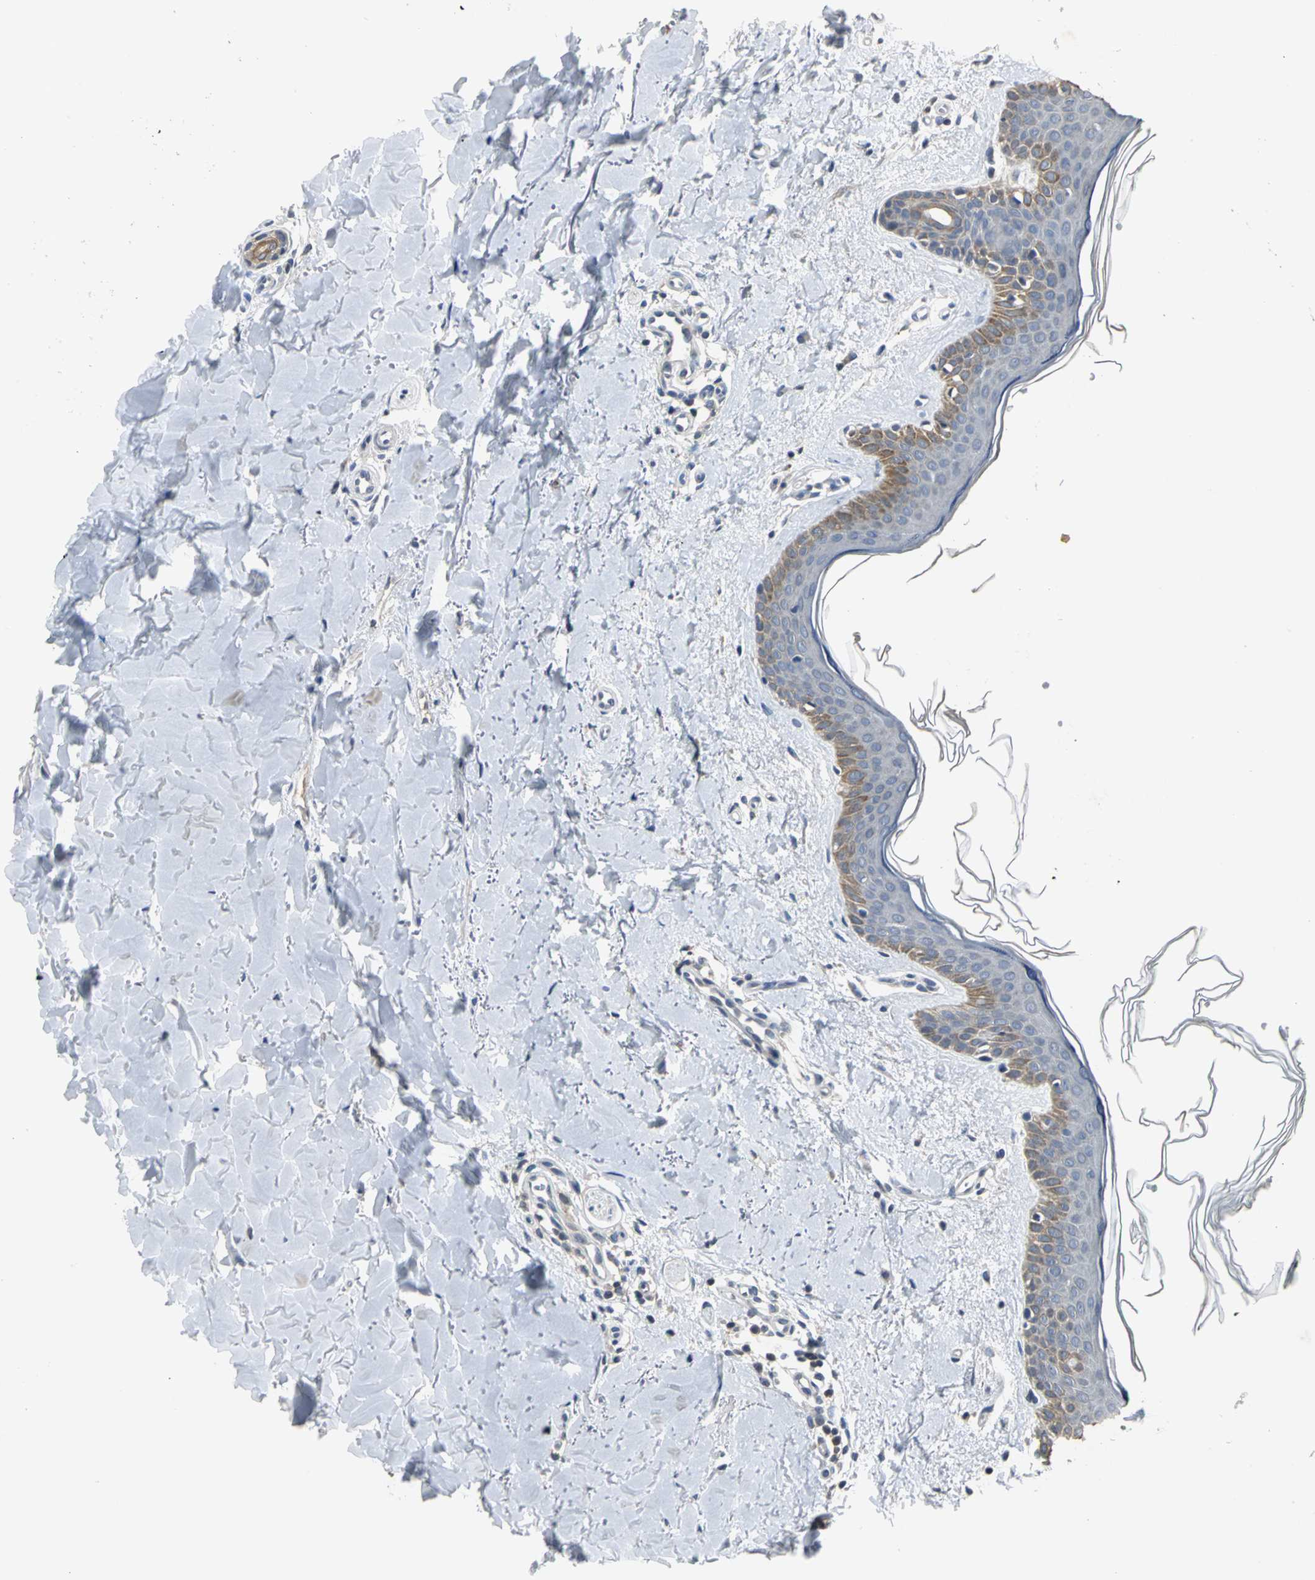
{"staining": {"intensity": "negative", "quantity": "none", "location": "none"}, "tissue": "skin", "cell_type": "Fibroblasts", "image_type": "normal", "snomed": [{"axis": "morphology", "description": "Normal tissue, NOS"}, {"axis": "topography", "description": "Skin"}], "caption": "Protein analysis of unremarkable skin shows no significant staining in fibroblasts.", "gene": "JADE3", "patient": {"sex": "female", "age": 56}}